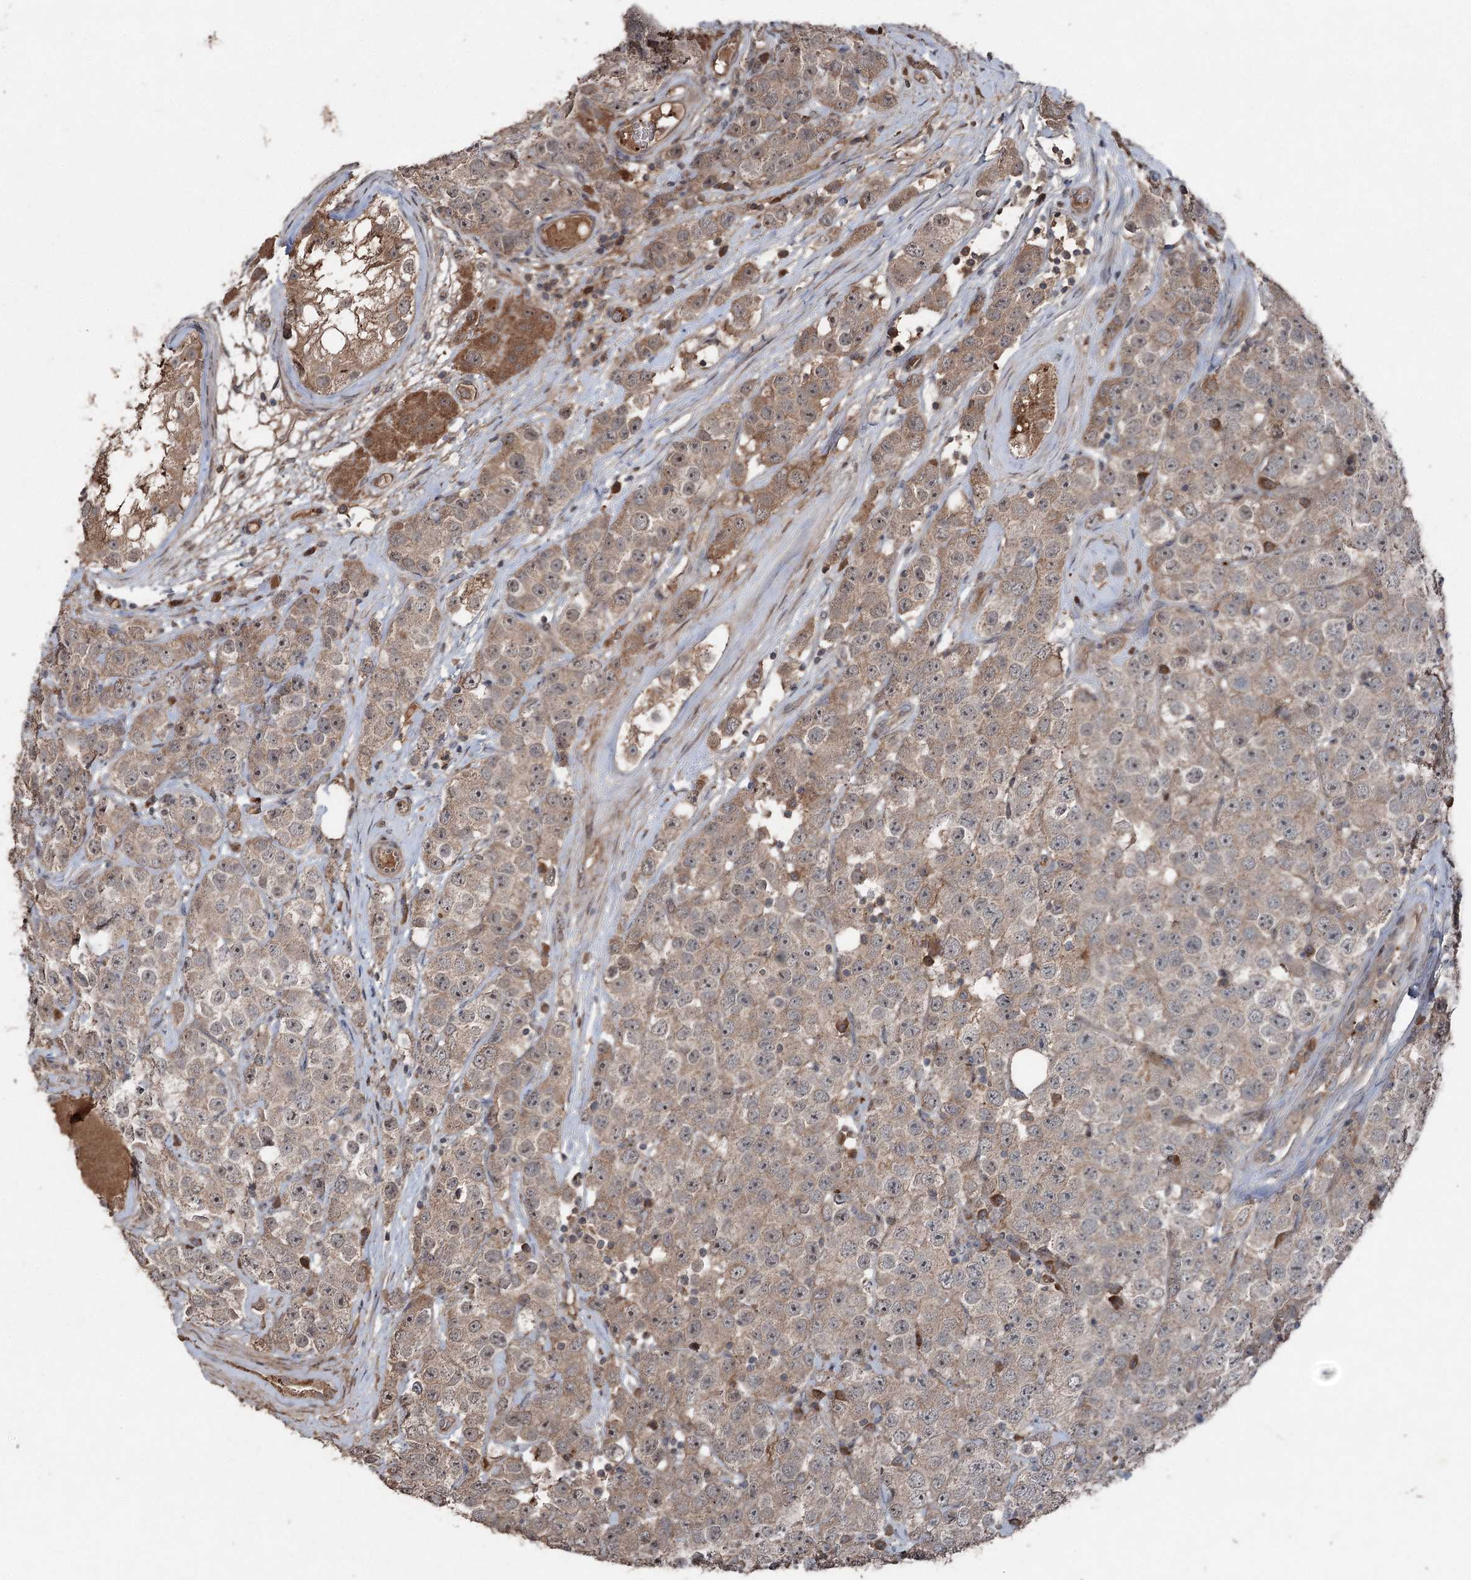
{"staining": {"intensity": "weak", "quantity": ">75%", "location": "cytoplasmic/membranous,nuclear"}, "tissue": "testis cancer", "cell_type": "Tumor cells", "image_type": "cancer", "snomed": [{"axis": "morphology", "description": "Seminoma, NOS"}, {"axis": "topography", "description": "Testis"}], "caption": "A high-resolution histopathology image shows IHC staining of testis cancer (seminoma), which demonstrates weak cytoplasmic/membranous and nuclear staining in approximately >75% of tumor cells. (DAB (3,3'-diaminobenzidine) IHC, brown staining for protein, blue staining for nuclei).", "gene": "MAPK8IP2", "patient": {"sex": "male", "age": 28}}